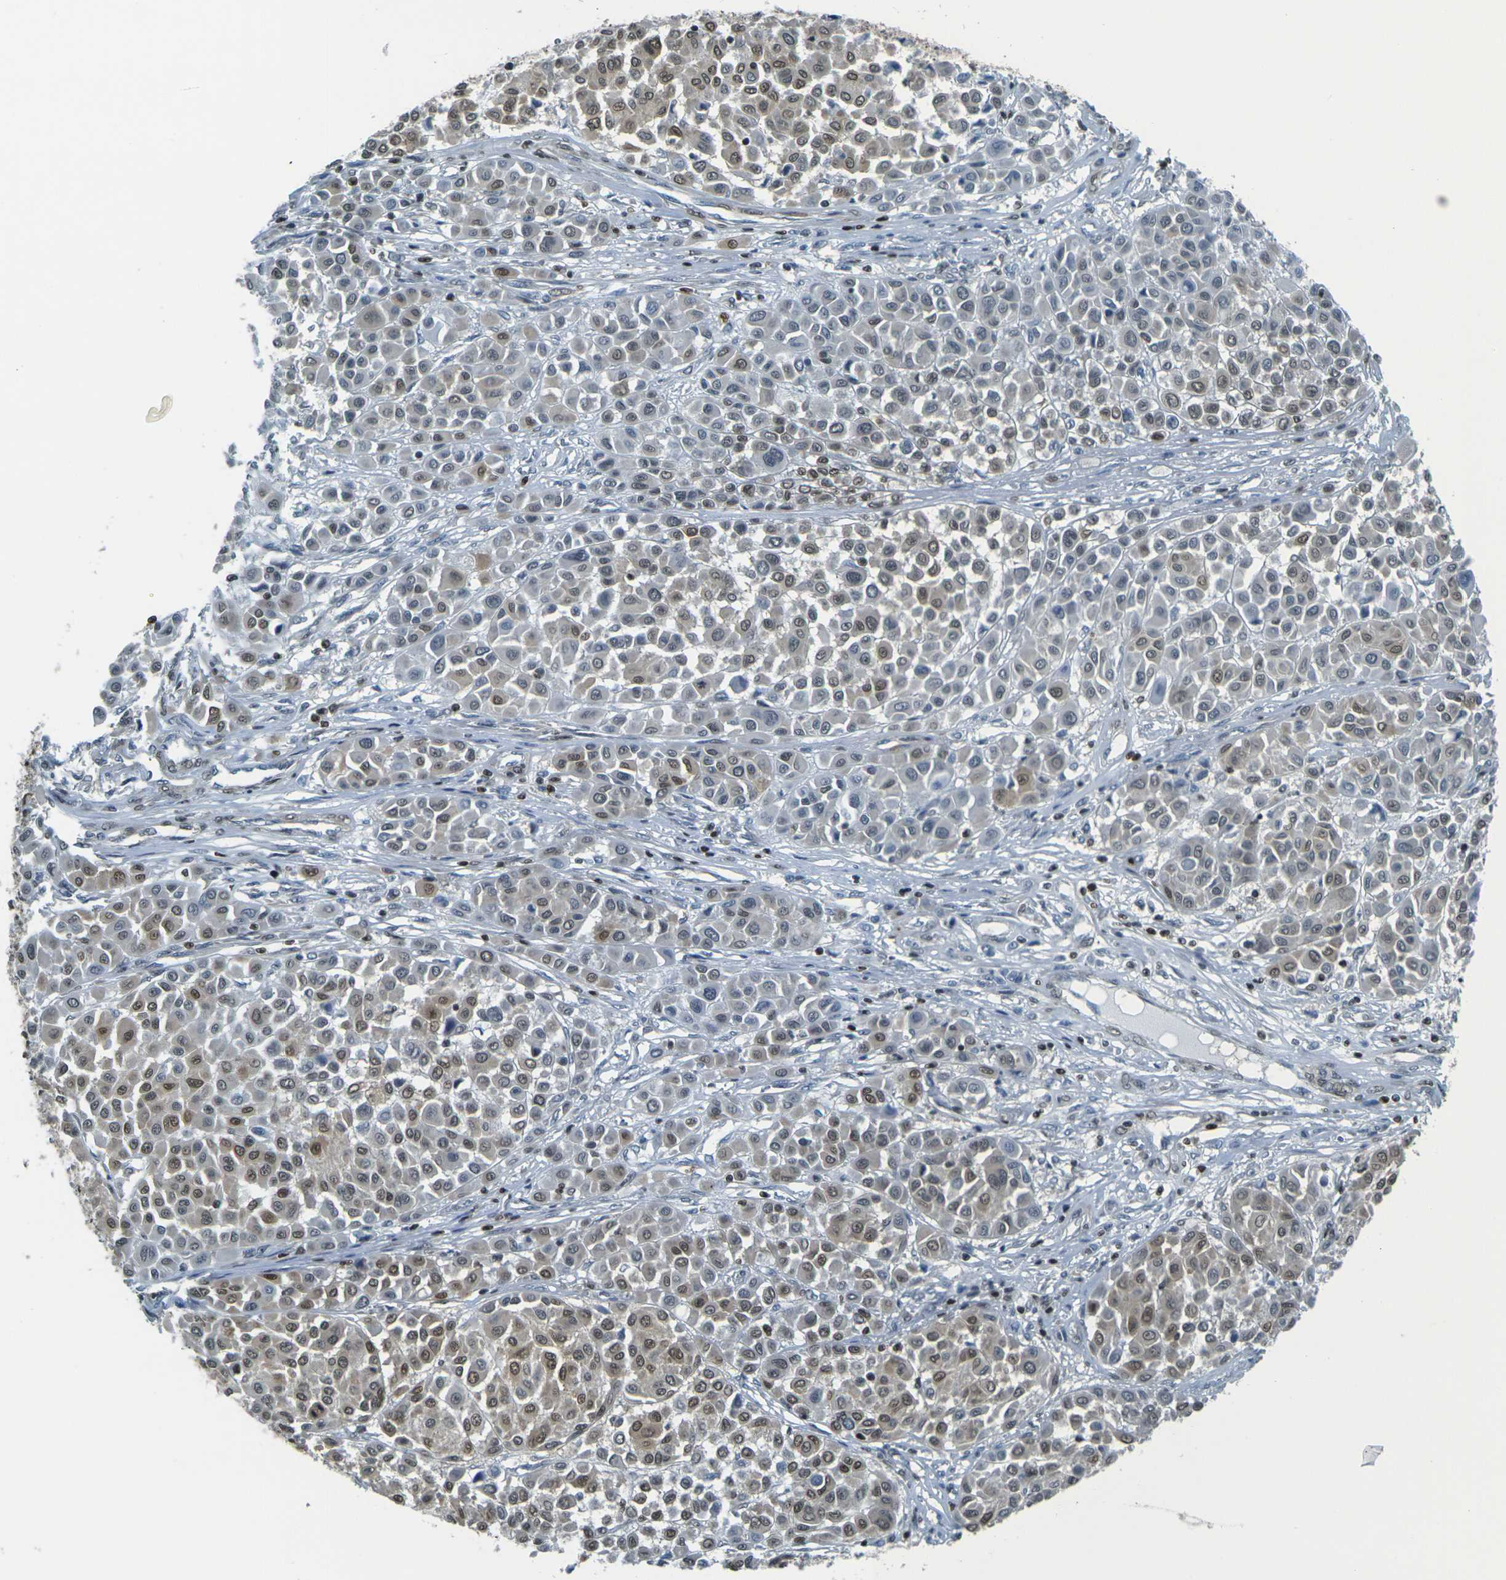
{"staining": {"intensity": "moderate", "quantity": "25%-75%", "location": "cytoplasmic/membranous,nuclear"}, "tissue": "melanoma", "cell_type": "Tumor cells", "image_type": "cancer", "snomed": [{"axis": "morphology", "description": "Malignant melanoma, Metastatic site"}, {"axis": "topography", "description": "Soft tissue"}], "caption": "A micrograph of human malignant melanoma (metastatic site) stained for a protein shows moderate cytoplasmic/membranous and nuclear brown staining in tumor cells.", "gene": "NHEJ1", "patient": {"sex": "male", "age": 41}}